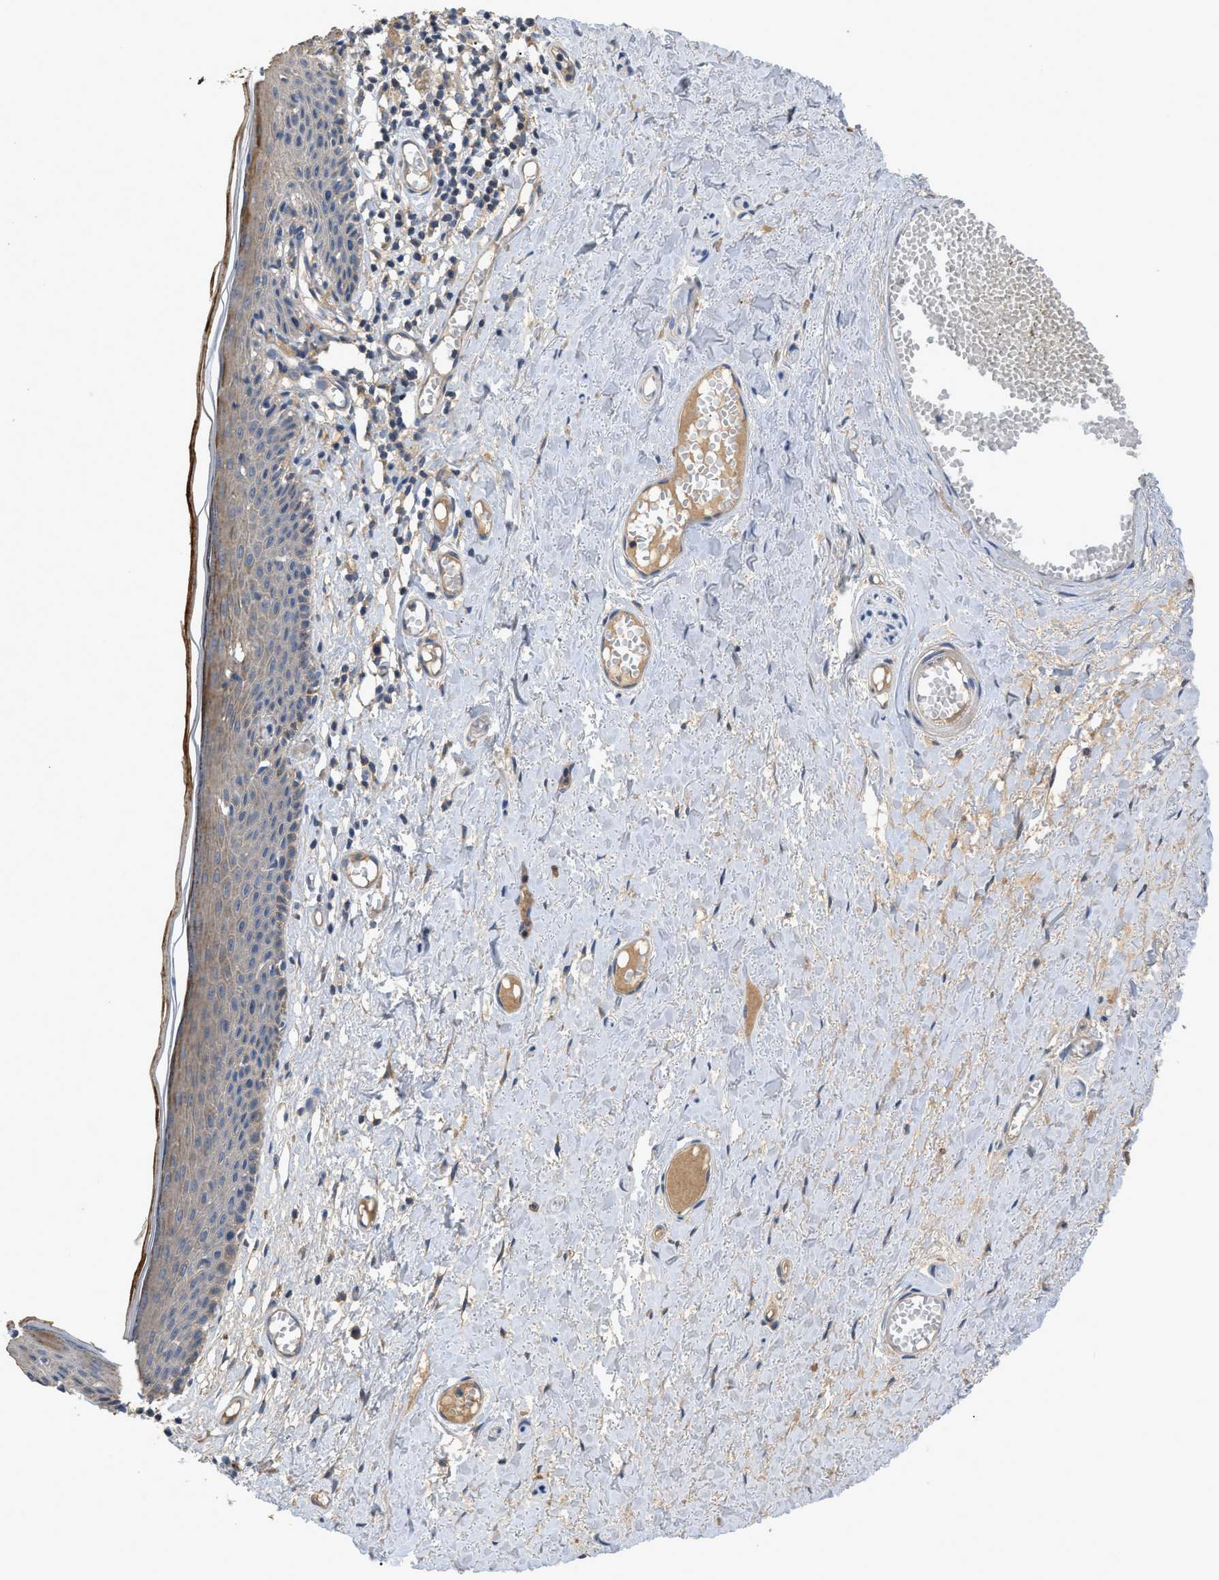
{"staining": {"intensity": "moderate", "quantity": "25%-75%", "location": "cytoplasmic/membranous"}, "tissue": "skin", "cell_type": "Epidermal cells", "image_type": "normal", "snomed": [{"axis": "morphology", "description": "Normal tissue, NOS"}, {"axis": "topography", "description": "Adipose tissue"}, {"axis": "topography", "description": "Vascular tissue"}, {"axis": "topography", "description": "Anal"}, {"axis": "topography", "description": "Peripheral nerve tissue"}], "caption": "Protein staining of benign skin demonstrates moderate cytoplasmic/membranous positivity in approximately 25%-75% of epidermal cells.", "gene": "SIK2", "patient": {"sex": "female", "age": 54}}